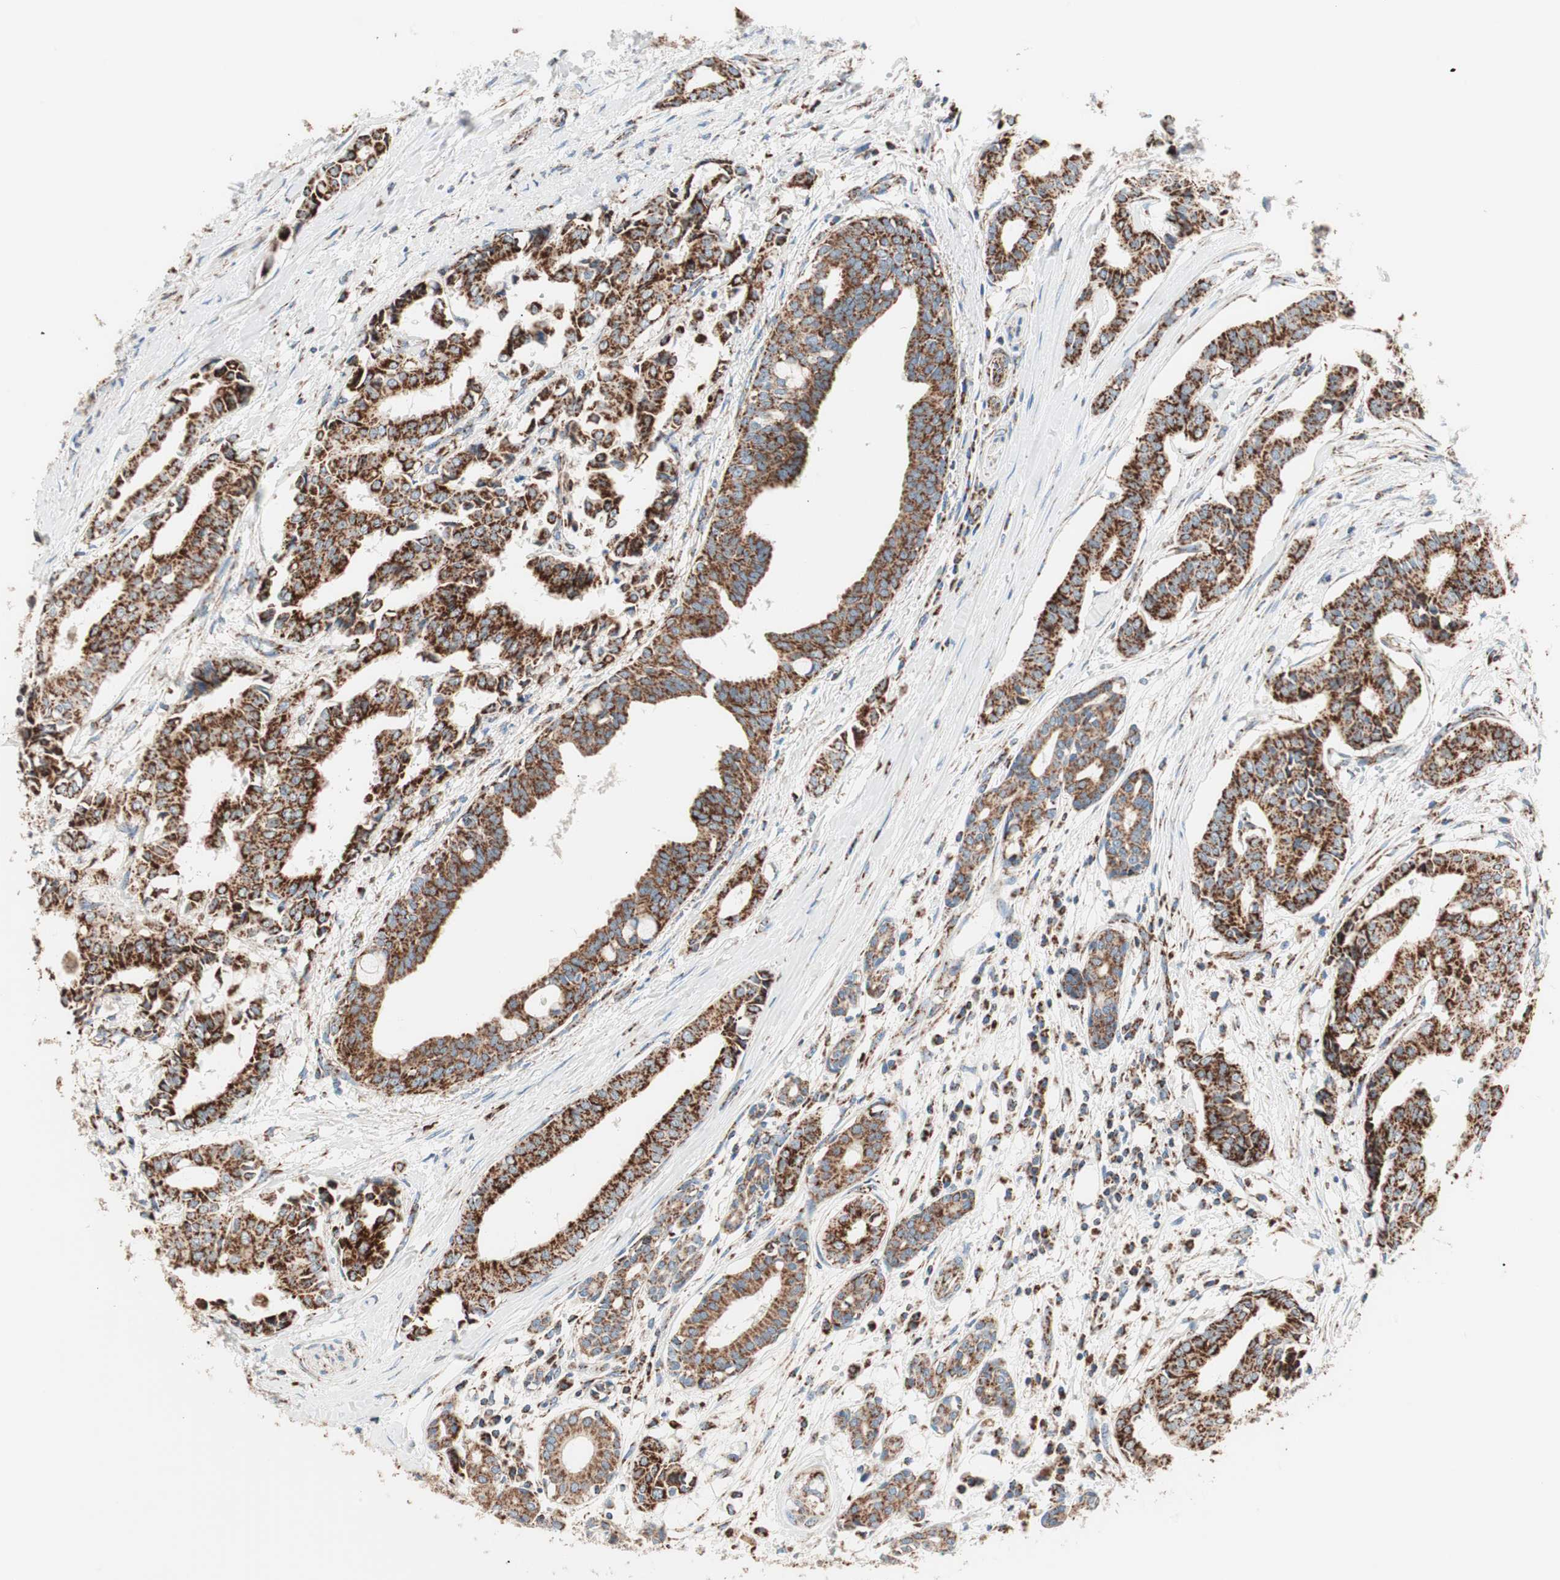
{"staining": {"intensity": "strong", "quantity": ">75%", "location": "cytoplasmic/membranous"}, "tissue": "head and neck cancer", "cell_type": "Tumor cells", "image_type": "cancer", "snomed": [{"axis": "morphology", "description": "Adenocarcinoma, NOS"}, {"axis": "topography", "description": "Salivary gland"}, {"axis": "topography", "description": "Head-Neck"}], "caption": "Head and neck cancer was stained to show a protein in brown. There is high levels of strong cytoplasmic/membranous positivity in approximately >75% of tumor cells.", "gene": "TOMM20", "patient": {"sex": "female", "age": 59}}